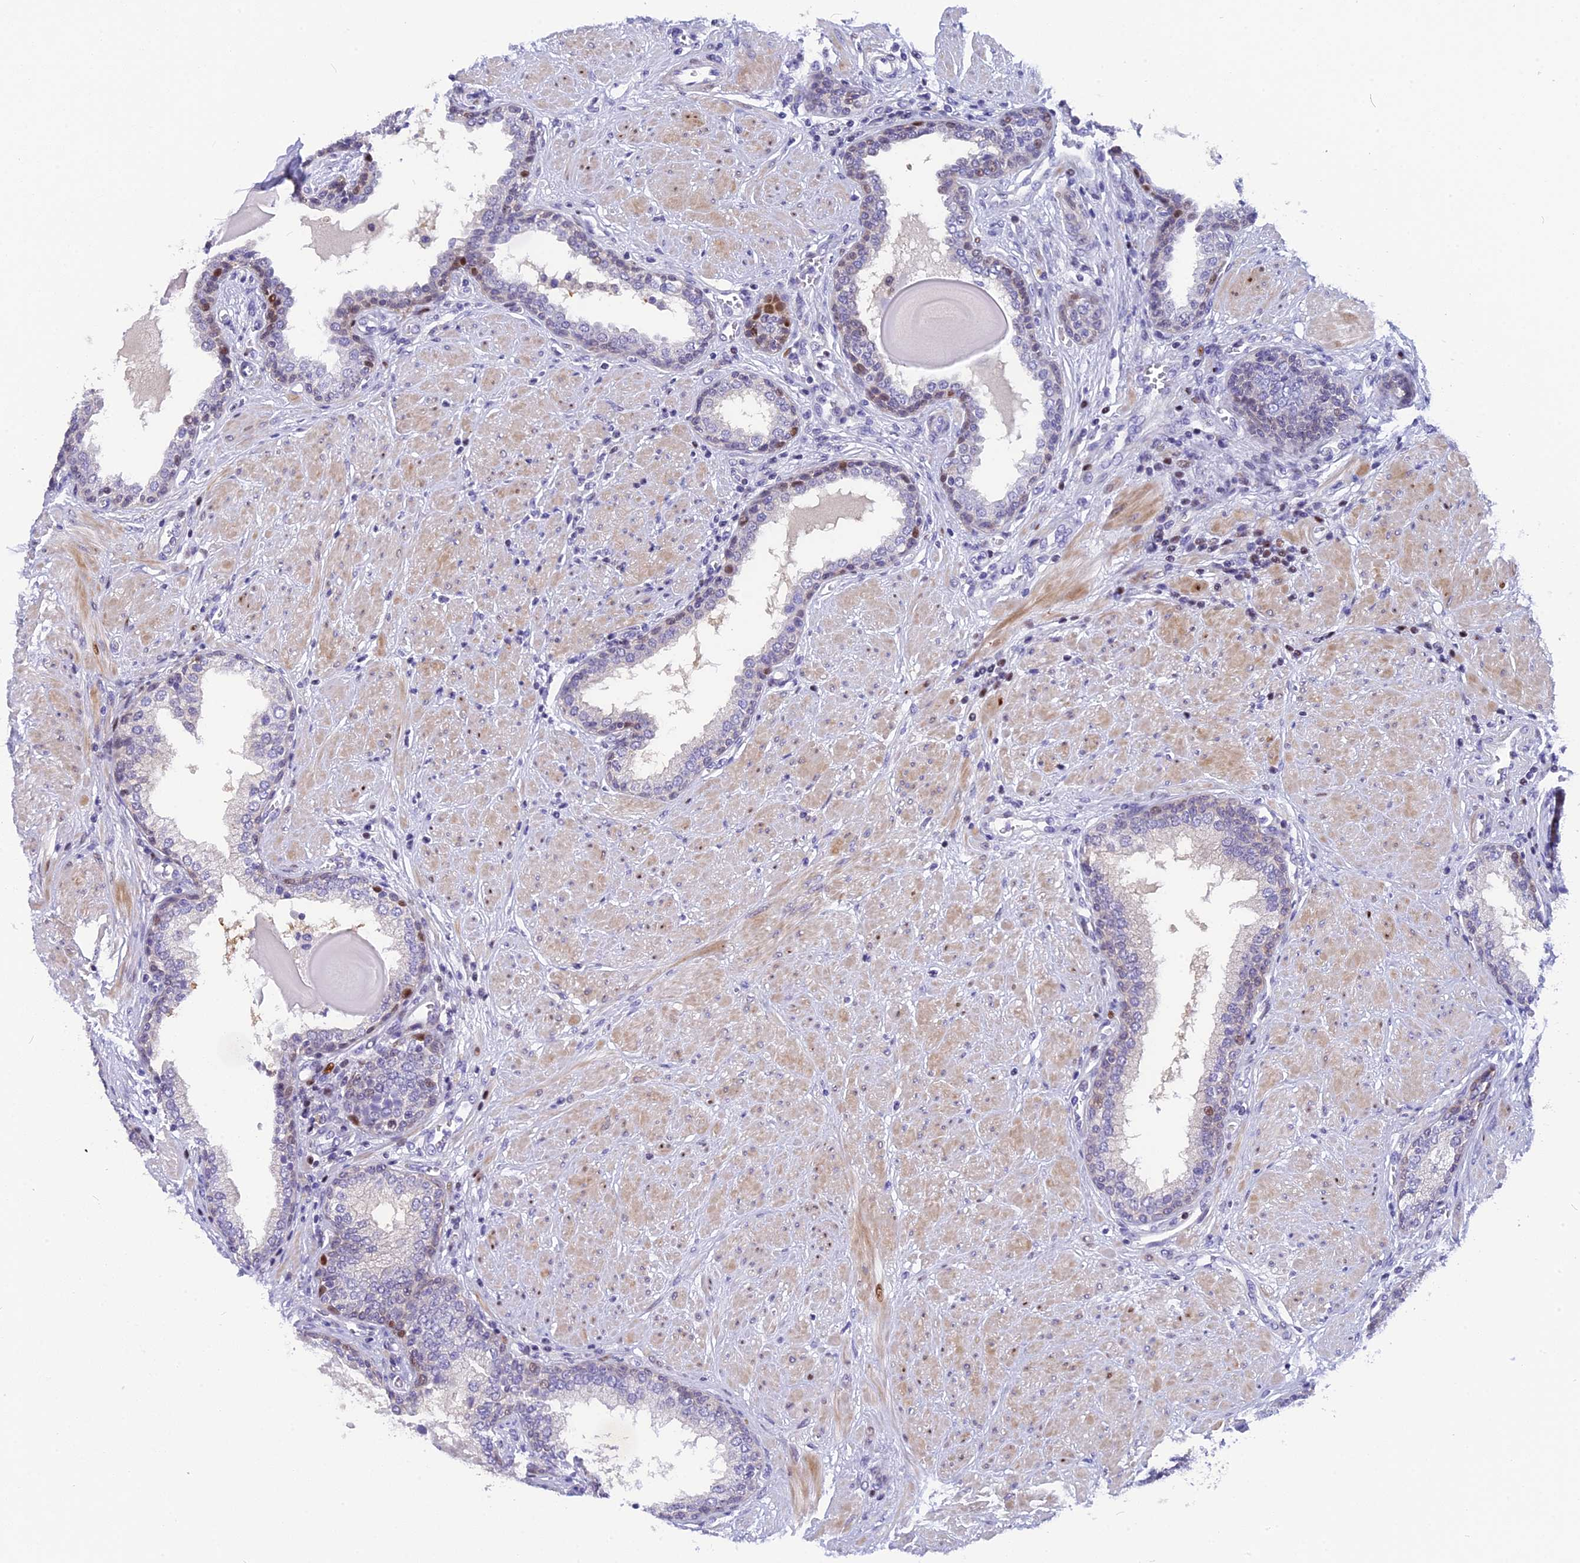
{"staining": {"intensity": "moderate", "quantity": "<25%", "location": "nuclear"}, "tissue": "prostate", "cell_type": "Glandular cells", "image_type": "normal", "snomed": [{"axis": "morphology", "description": "Normal tissue, NOS"}, {"axis": "topography", "description": "Prostate"}], "caption": "DAB immunohistochemical staining of unremarkable prostate shows moderate nuclear protein positivity in approximately <25% of glandular cells.", "gene": "NKPD1", "patient": {"sex": "male", "age": 51}}